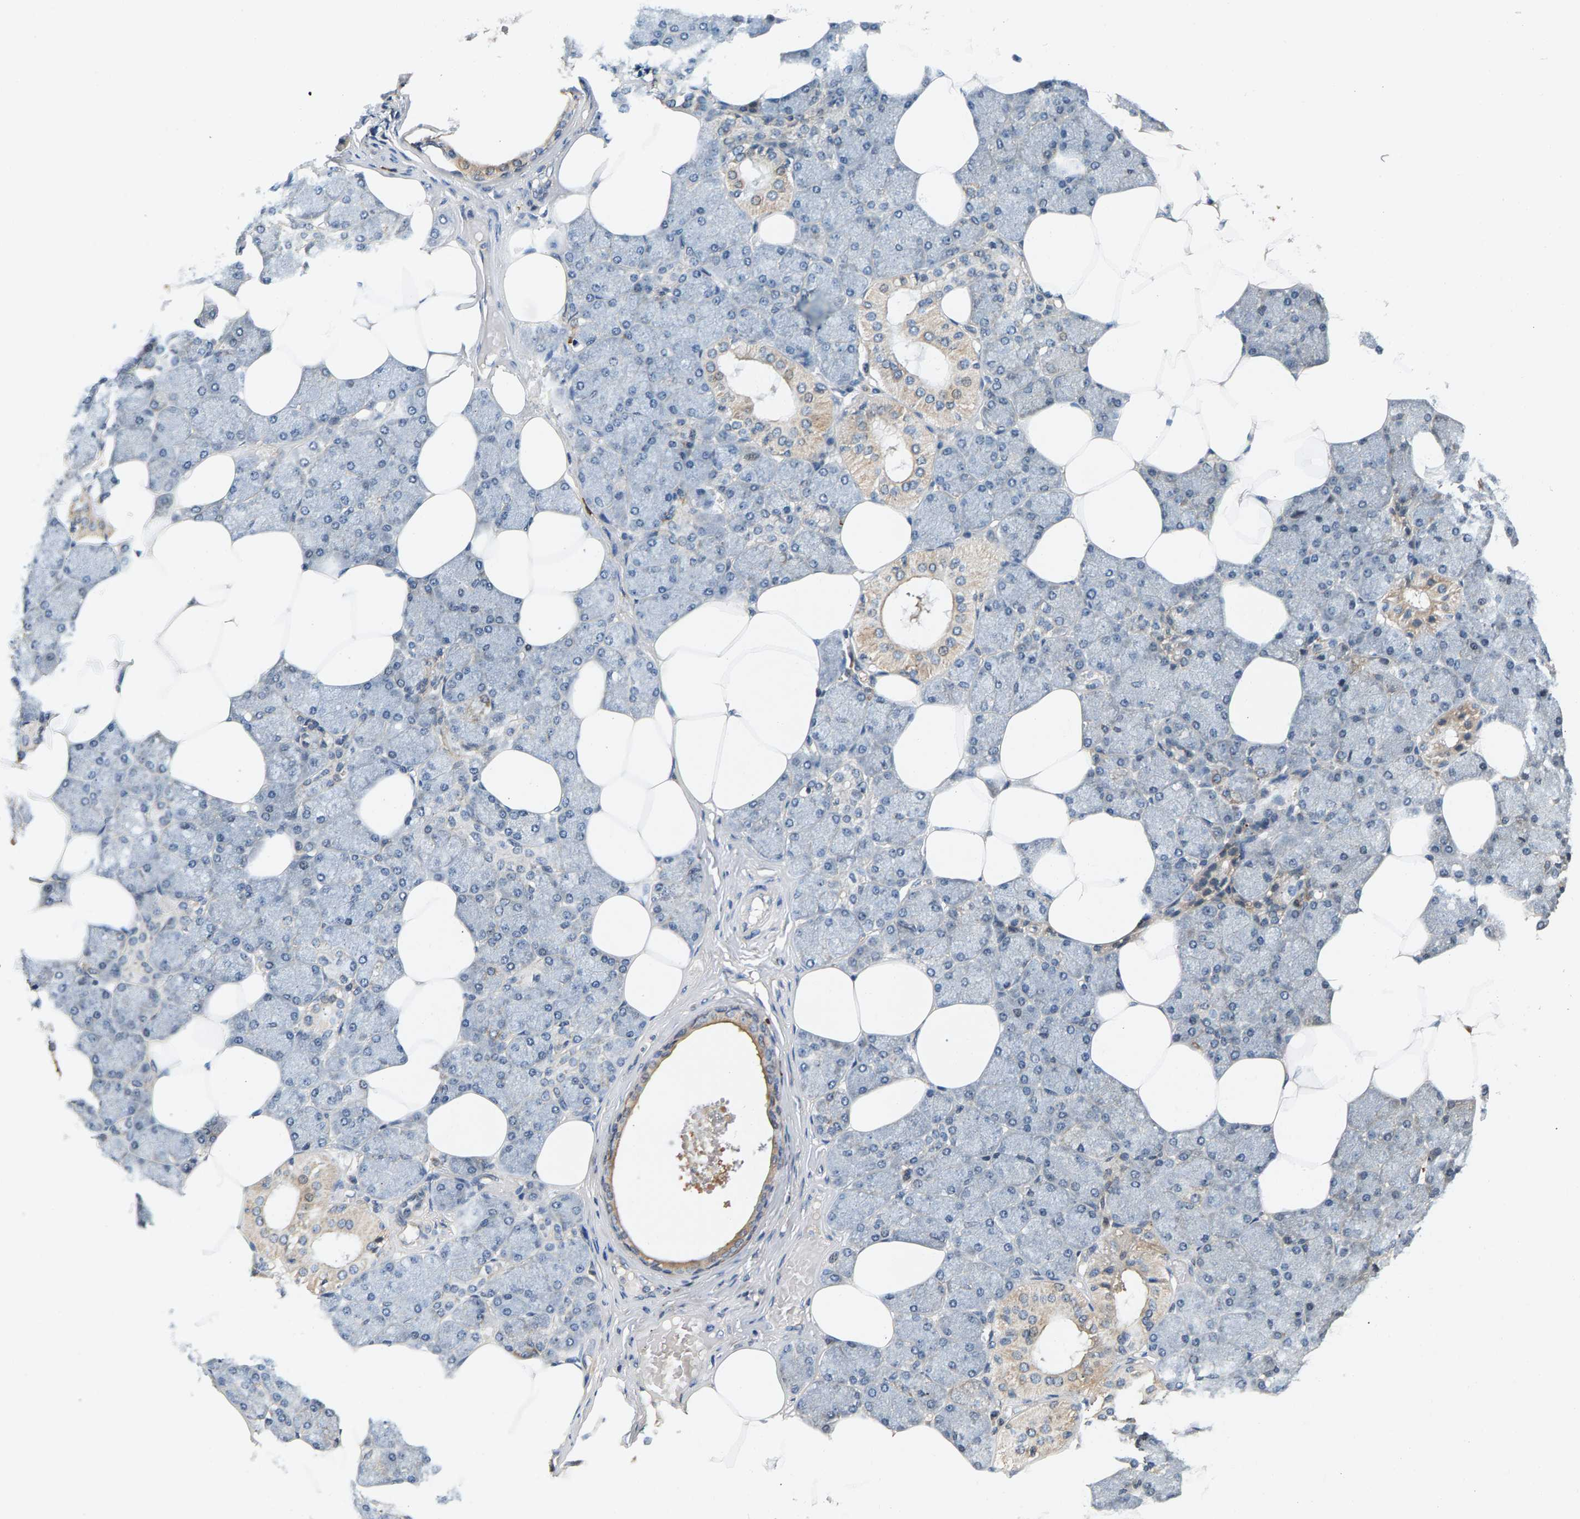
{"staining": {"intensity": "moderate", "quantity": "25%-75%", "location": "cytoplasmic/membranous"}, "tissue": "salivary gland", "cell_type": "Glandular cells", "image_type": "normal", "snomed": [{"axis": "morphology", "description": "Normal tissue, NOS"}, {"axis": "topography", "description": "Salivary gland"}], "caption": "IHC (DAB) staining of normal human salivary gland exhibits moderate cytoplasmic/membranous protein expression in approximately 25%-75% of glandular cells. The staining is performed using DAB (3,3'-diaminobenzidine) brown chromogen to label protein expression. The nuclei are counter-stained blue using hematoxylin.", "gene": "FAM78A", "patient": {"sex": "male", "age": 62}}